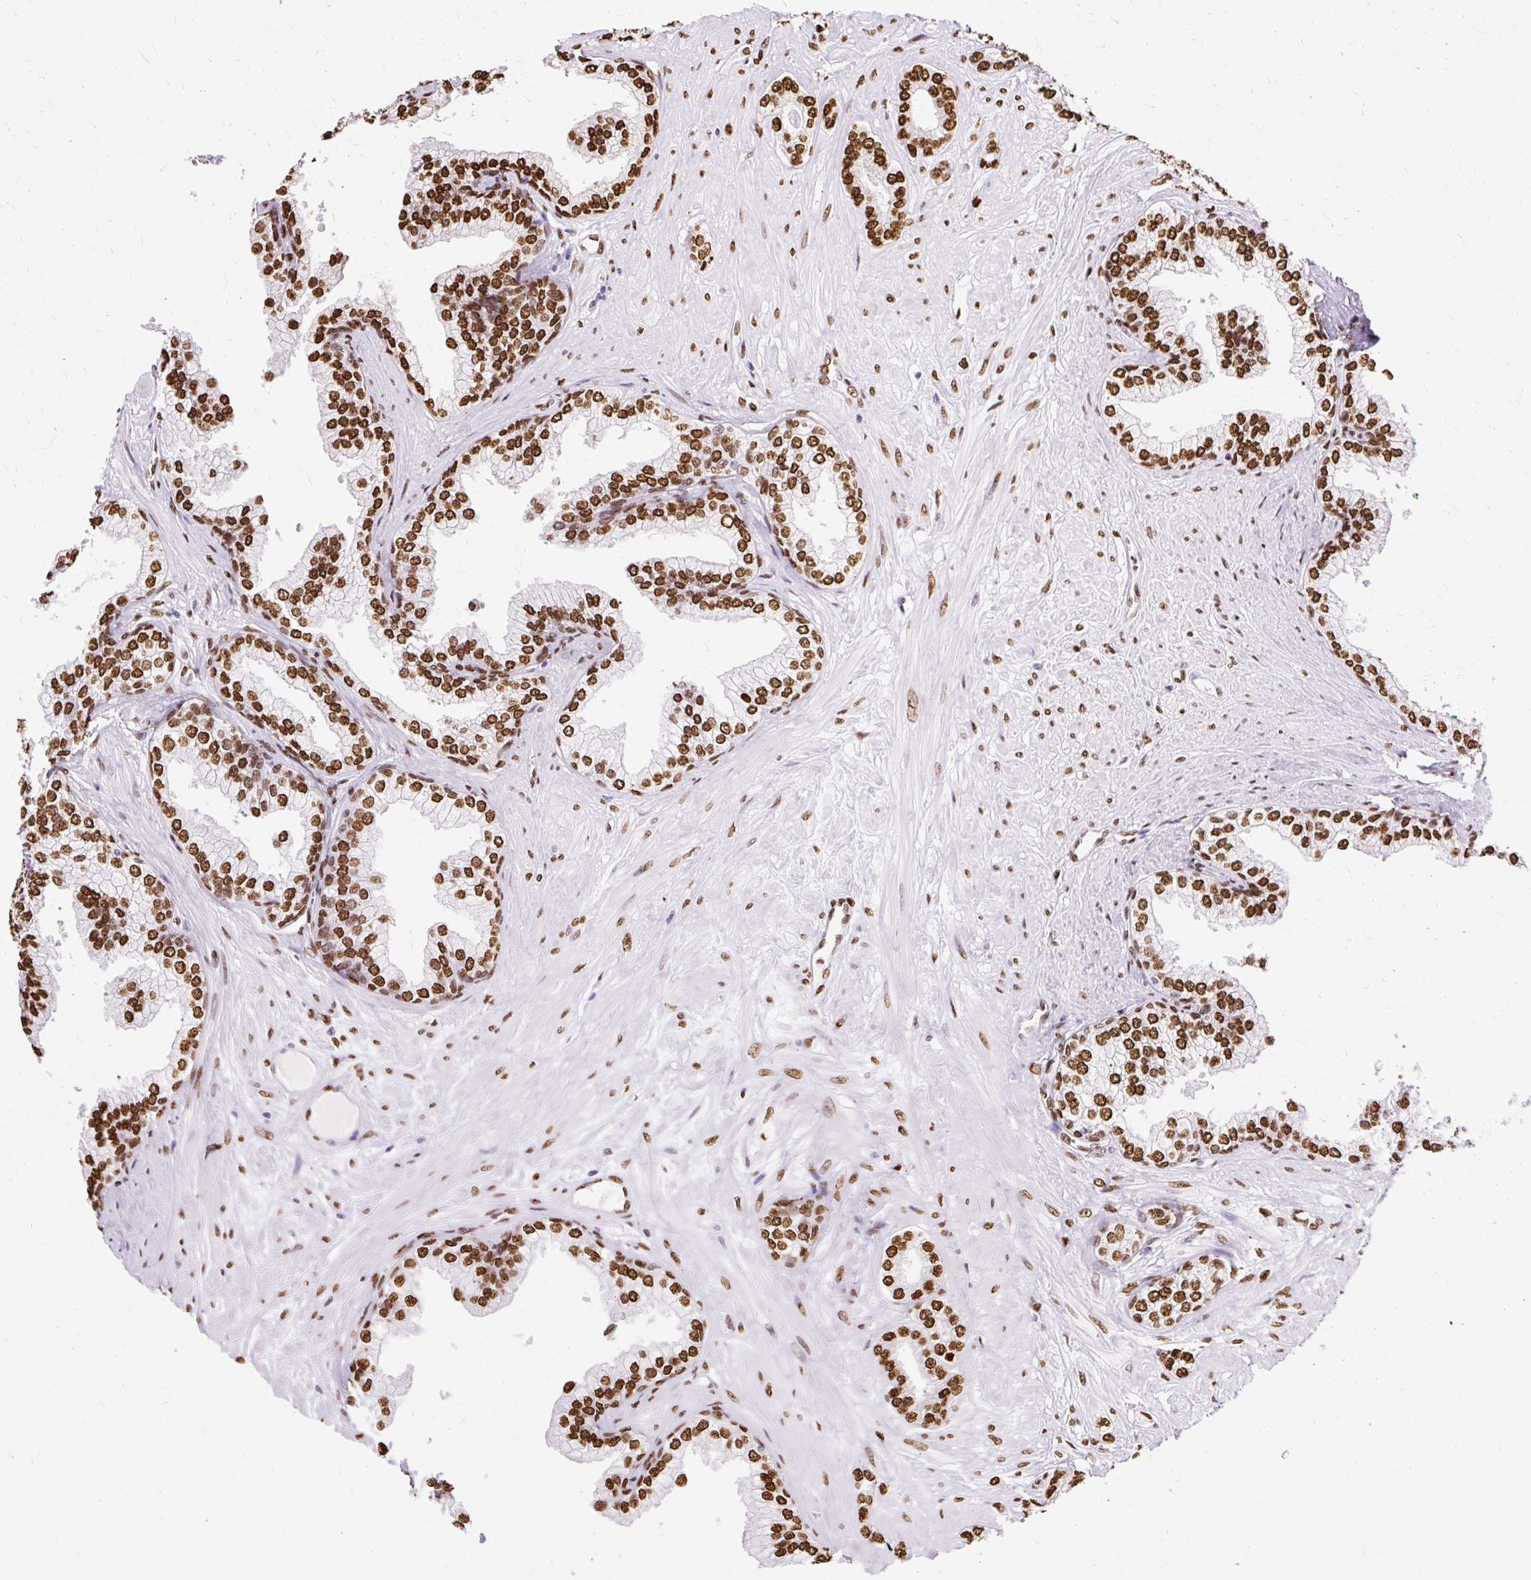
{"staining": {"intensity": "strong", "quantity": ">75%", "location": "nuclear"}, "tissue": "prostate cancer", "cell_type": "Tumor cells", "image_type": "cancer", "snomed": [{"axis": "morphology", "description": "Adenocarcinoma, Low grade"}, {"axis": "topography", "description": "Prostate"}], "caption": "High-magnification brightfield microscopy of prostate adenocarcinoma (low-grade) stained with DAB (3,3'-diaminobenzidine) (brown) and counterstained with hematoxylin (blue). tumor cells exhibit strong nuclear staining is seen in approximately>75% of cells. (Stains: DAB (3,3'-diaminobenzidine) in brown, nuclei in blue, Microscopy: brightfield microscopy at high magnification).", "gene": "TMEM184C", "patient": {"sex": "male", "age": 60}}